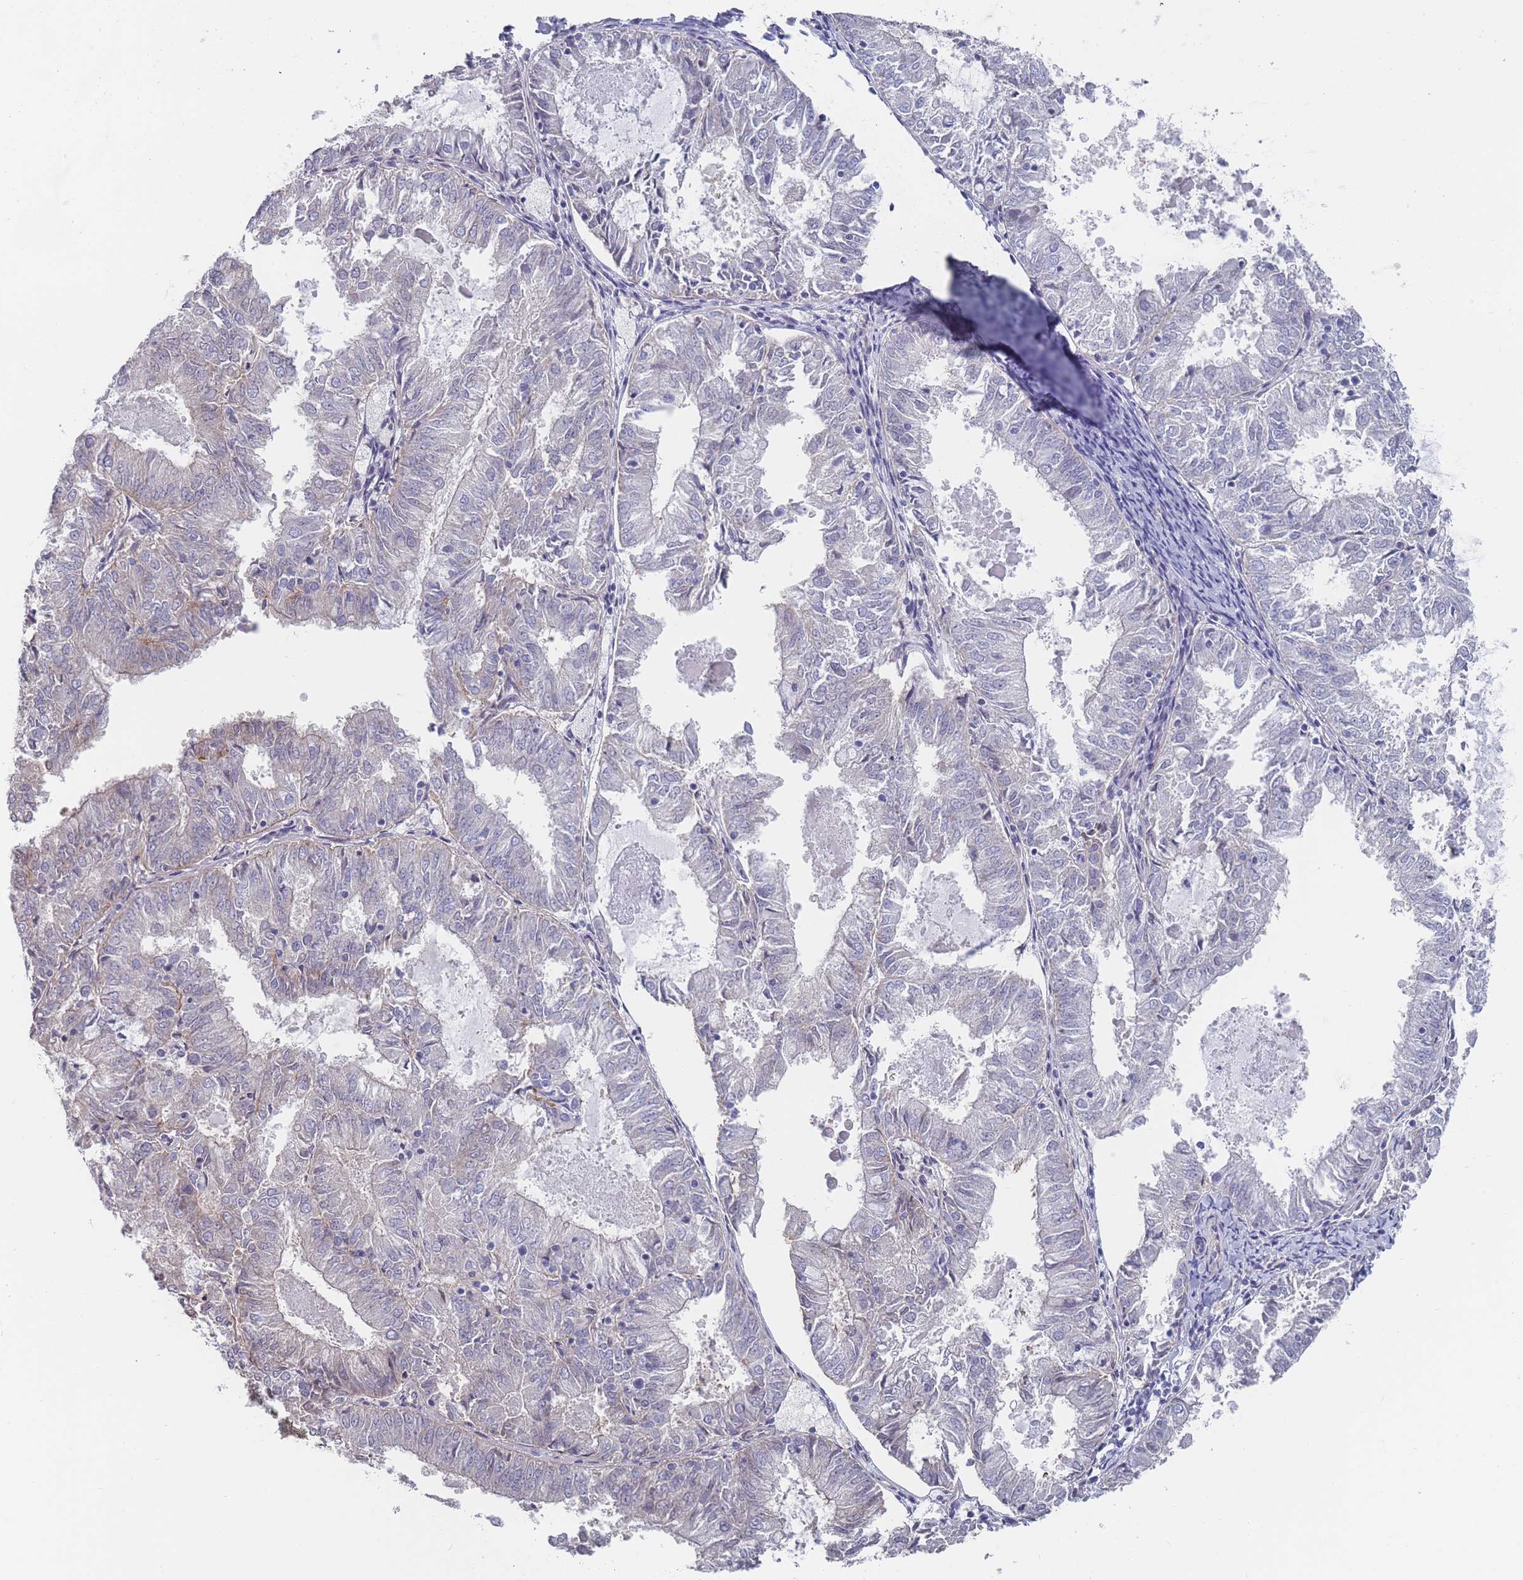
{"staining": {"intensity": "negative", "quantity": "none", "location": "none"}, "tissue": "endometrial cancer", "cell_type": "Tumor cells", "image_type": "cancer", "snomed": [{"axis": "morphology", "description": "Adenocarcinoma, NOS"}, {"axis": "topography", "description": "Endometrium"}], "caption": "An image of human adenocarcinoma (endometrial) is negative for staining in tumor cells.", "gene": "SLC1A6", "patient": {"sex": "female", "age": 57}}